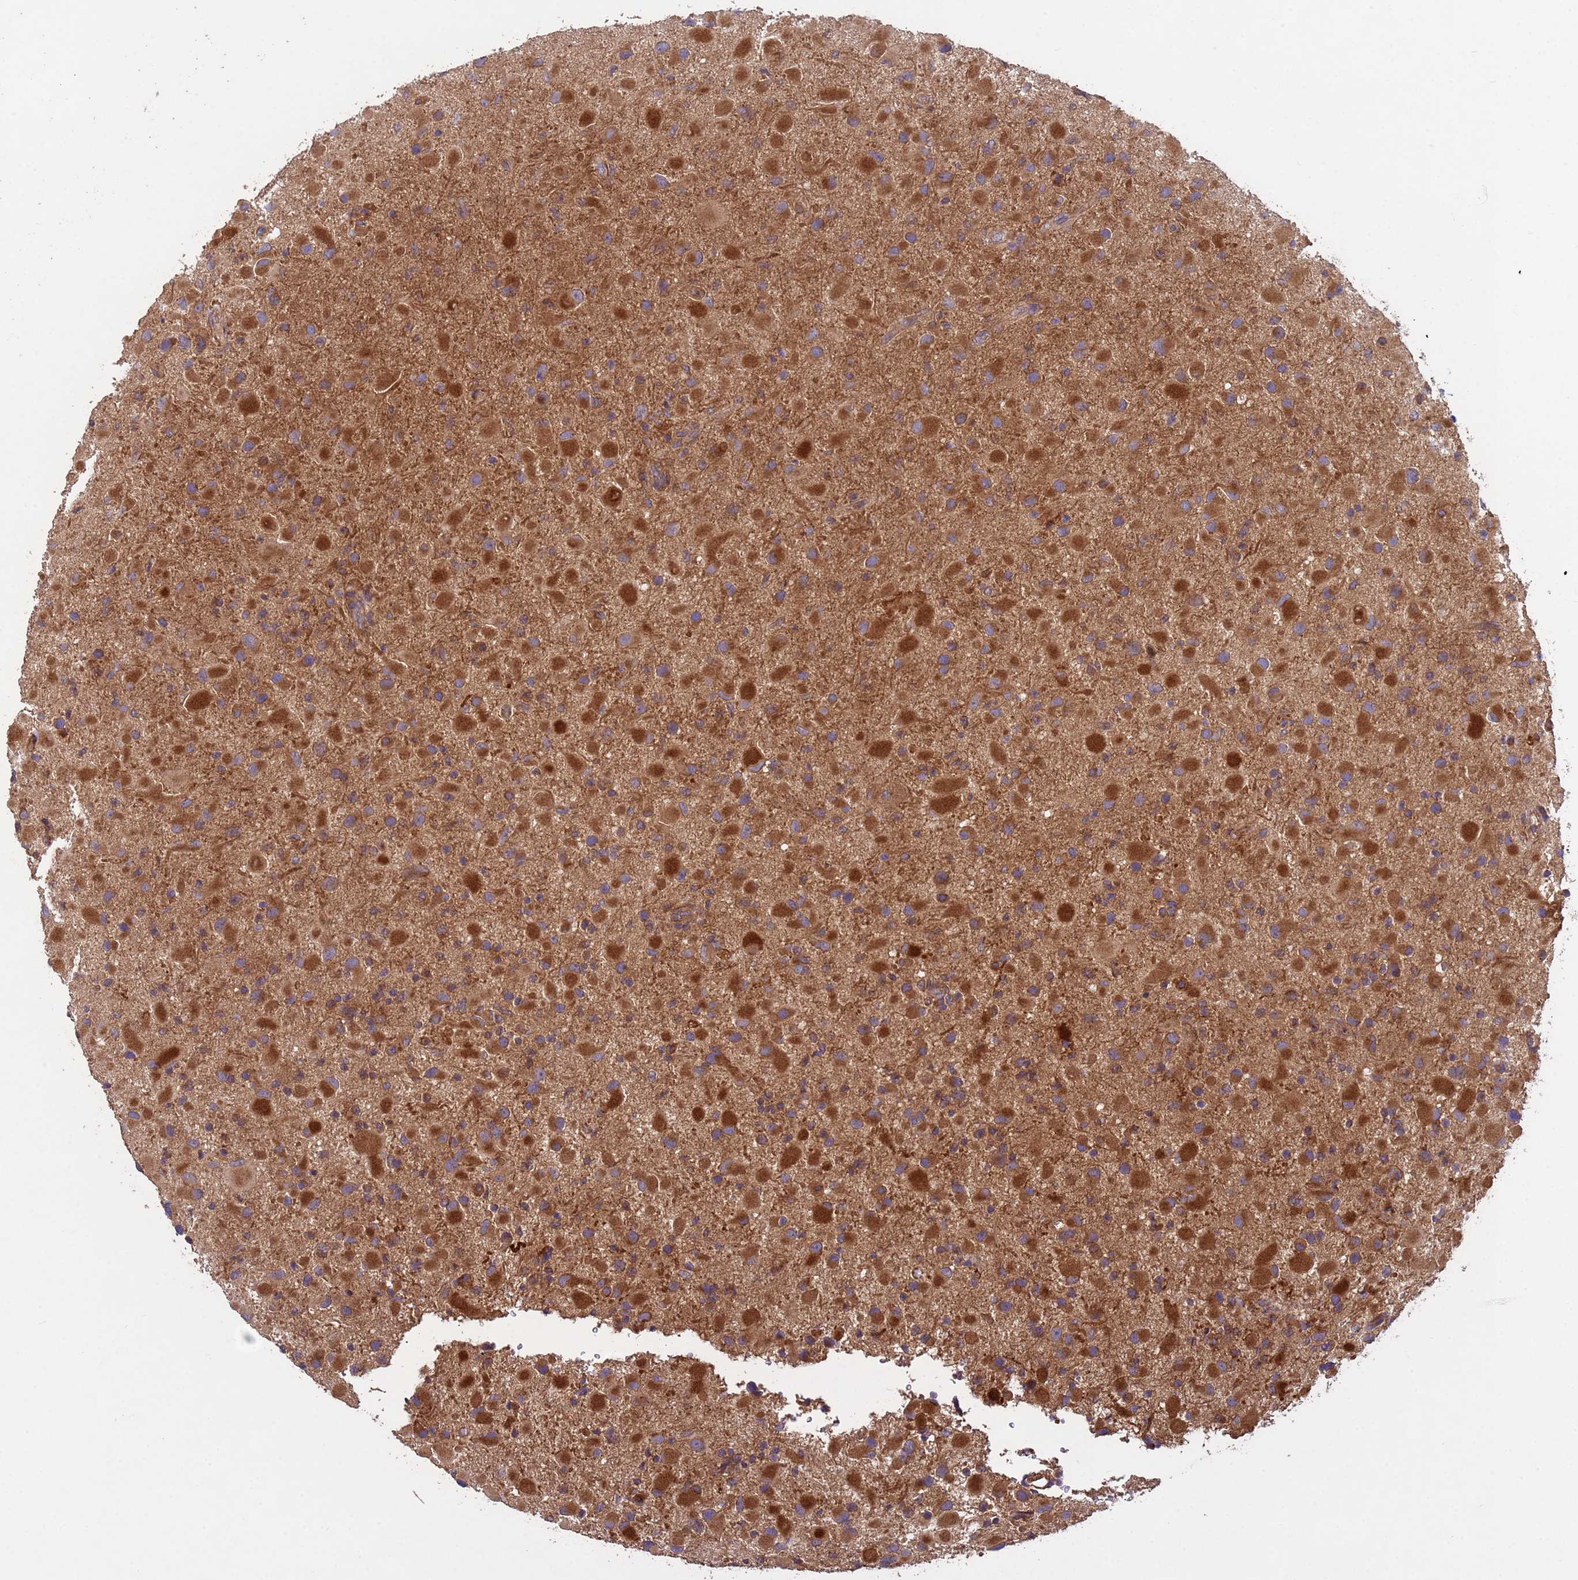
{"staining": {"intensity": "moderate", "quantity": ">75%", "location": "cytoplasmic/membranous"}, "tissue": "glioma", "cell_type": "Tumor cells", "image_type": "cancer", "snomed": [{"axis": "morphology", "description": "Glioma, malignant, Low grade"}, {"axis": "topography", "description": "Brain"}], "caption": "Glioma stained with DAB (3,3'-diaminobenzidine) IHC demonstrates medium levels of moderate cytoplasmic/membranous positivity in about >75% of tumor cells. The staining was performed using DAB (3,3'-diaminobenzidine) to visualize the protein expression in brown, while the nuclei were stained in blue with hematoxylin (Magnification: 20x).", "gene": "RAB10", "patient": {"sex": "female", "age": 32}}